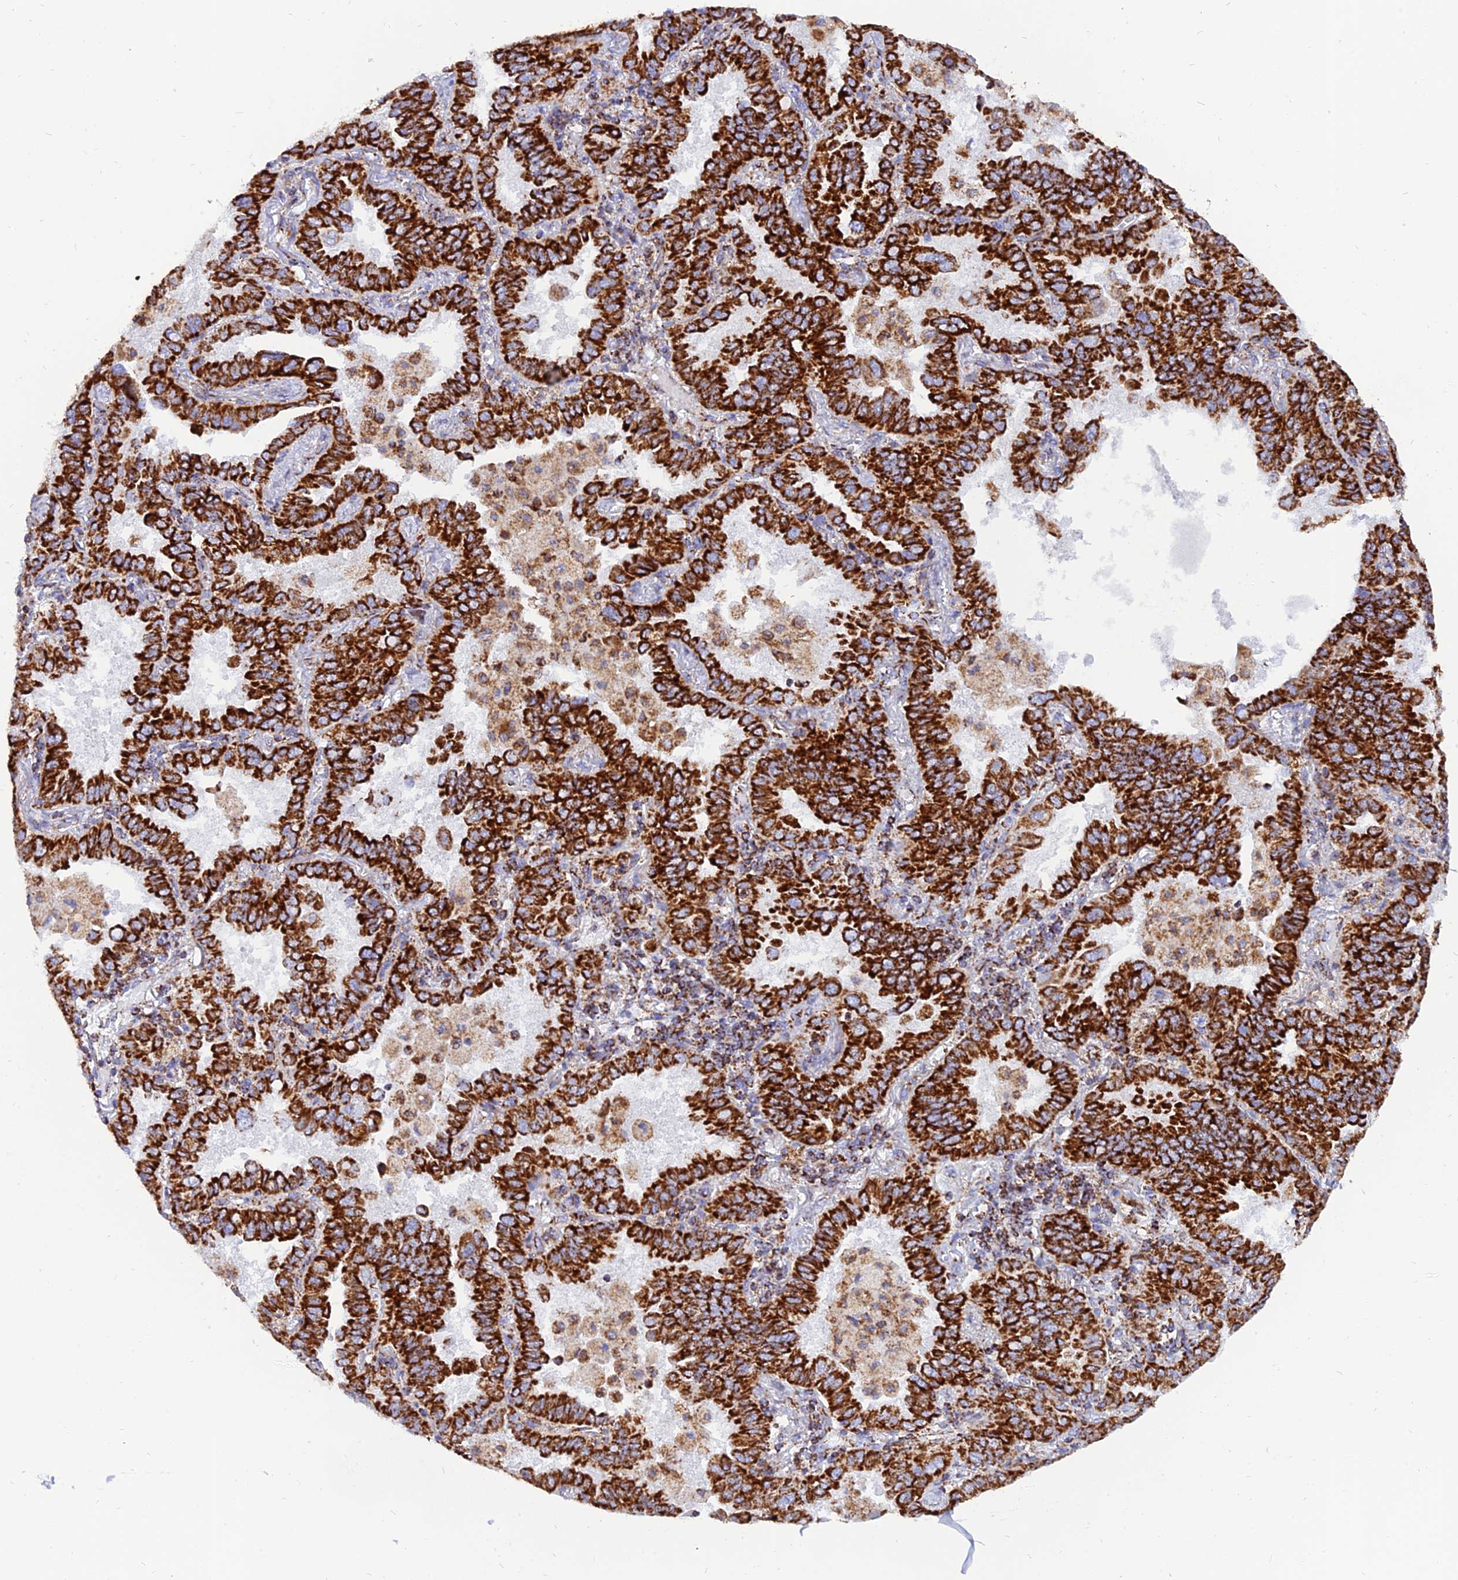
{"staining": {"intensity": "strong", "quantity": ">75%", "location": "cytoplasmic/membranous"}, "tissue": "lung cancer", "cell_type": "Tumor cells", "image_type": "cancer", "snomed": [{"axis": "morphology", "description": "Adenocarcinoma, NOS"}, {"axis": "topography", "description": "Lung"}], "caption": "A brown stain shows strong cytoplasmic/membranous positivity of a protein in human adenocarcinoma (lung) tumor cells.", "gene": "NDUFB6", "patient": {"sex": "male", "age": 64}}